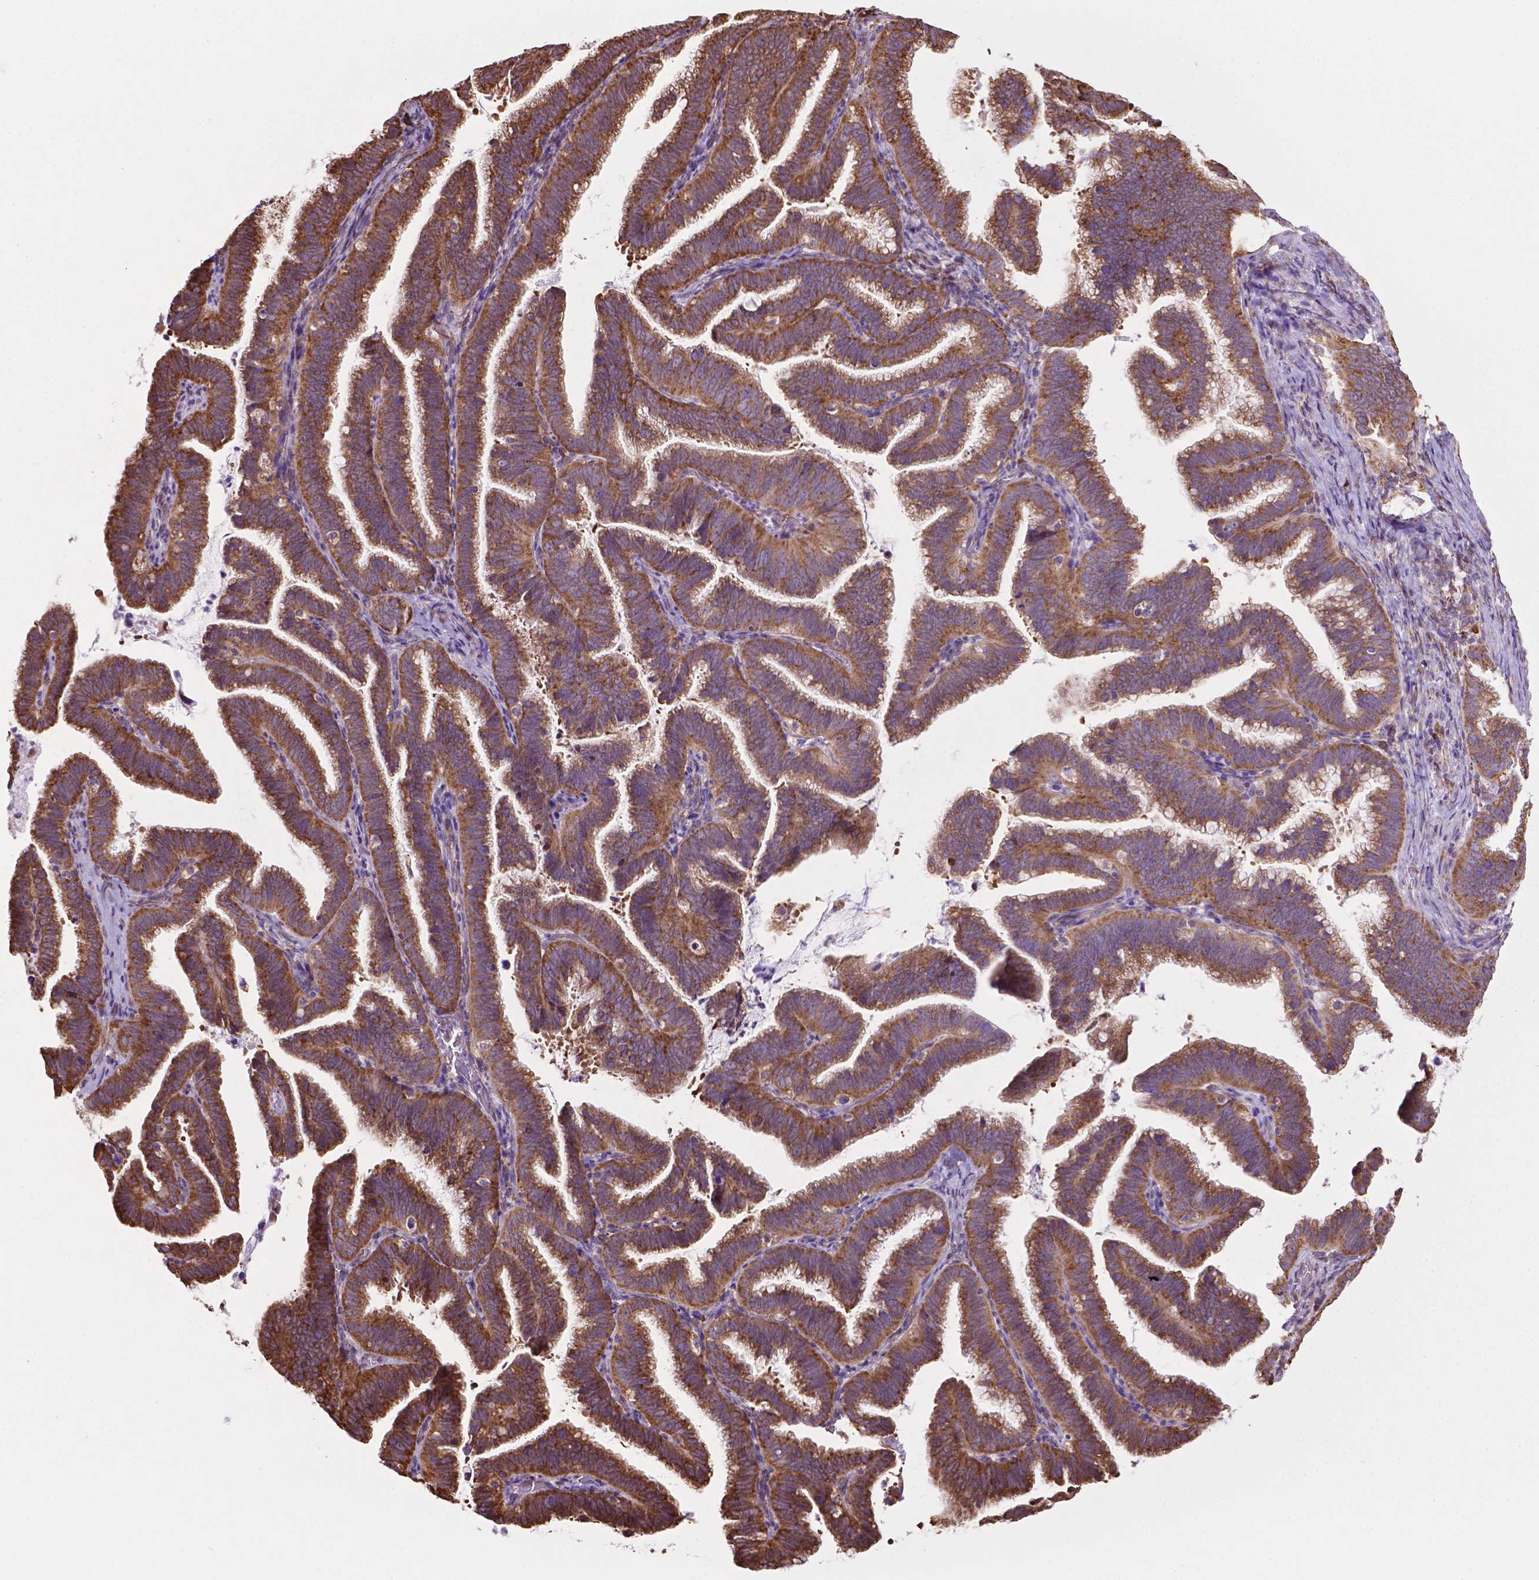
{"staining": {"intensity": "strong", "quantity": ">75%", "location": "cytoplasmic/membranous"}, "tissue": "cervical cancer", "cell_type": "Tumor cells", "image_type": "cancer", "snomed": [{"axis": "morphology", "description": "Adenocarcinoma, NOS"}, {"axis": "topography", "description": "Cervix"}], "caption": "A brown stain shows strong cytoplasmic/membranous positivity of a protein in cervical adenocarcinoma tumor cells. (Brightfield microscopy of DAB IHC at high magnification).", "gene": "RPL29", "patient": {"sex": "female", "age": 61}}